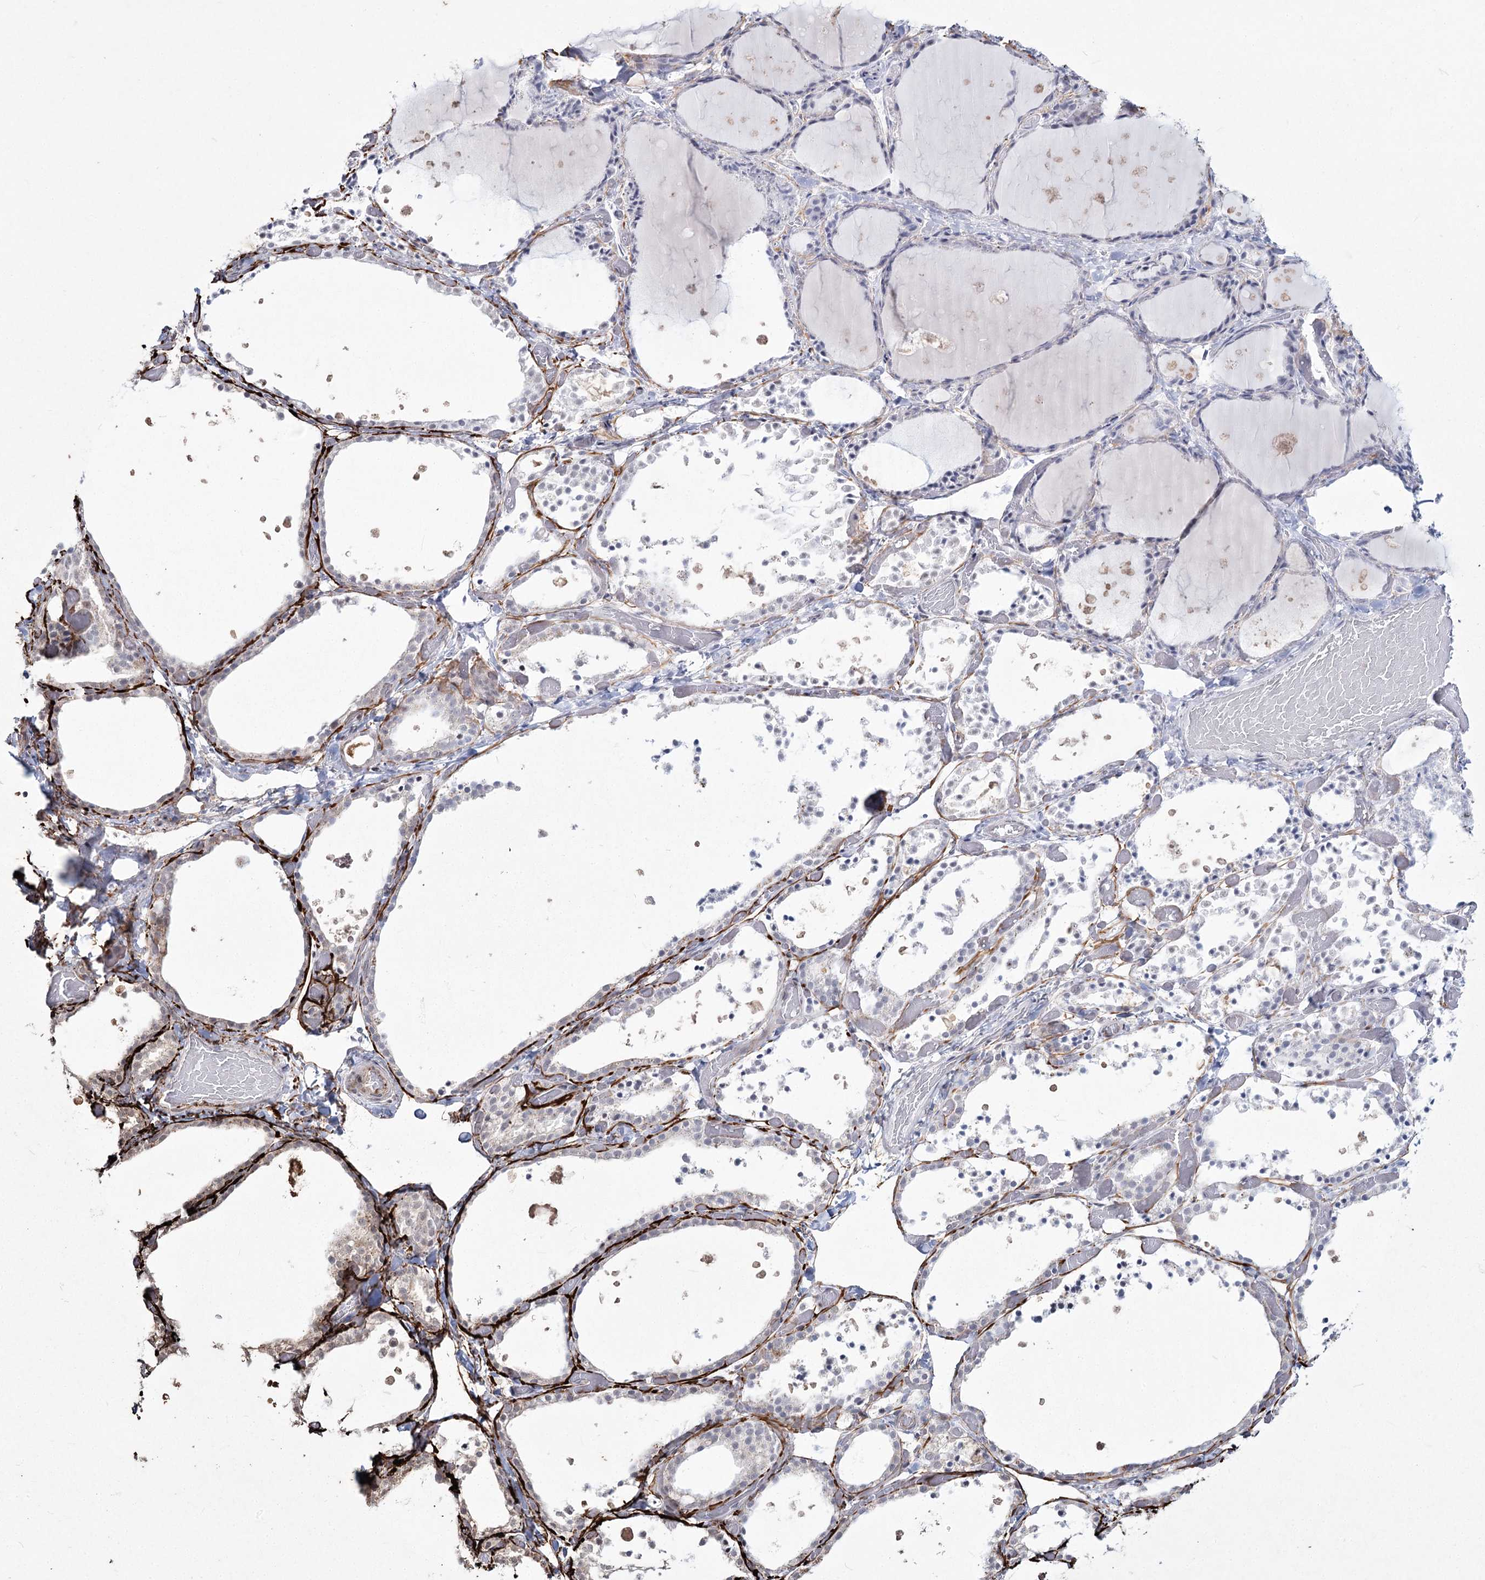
{"staining": {"intensity": "negative", "quantity": "none", "location": "none"}, "tissue": "thyroid gland", "cell_type": "Glandular cells", "image_type": "normal", "snomed": [{"axis": "morphology", "description": "Normal tissue, NOS"}, {"axis": "topography", "description": "Thyroid gland"}], "caption": "Glandular cells are negative for protein expression in normal human thyroid gland. (DAB immunohistochemistry with hematoxylin counter stain).", "gene": "YBX3", "patient": {"sex": "female", "age": 44}}